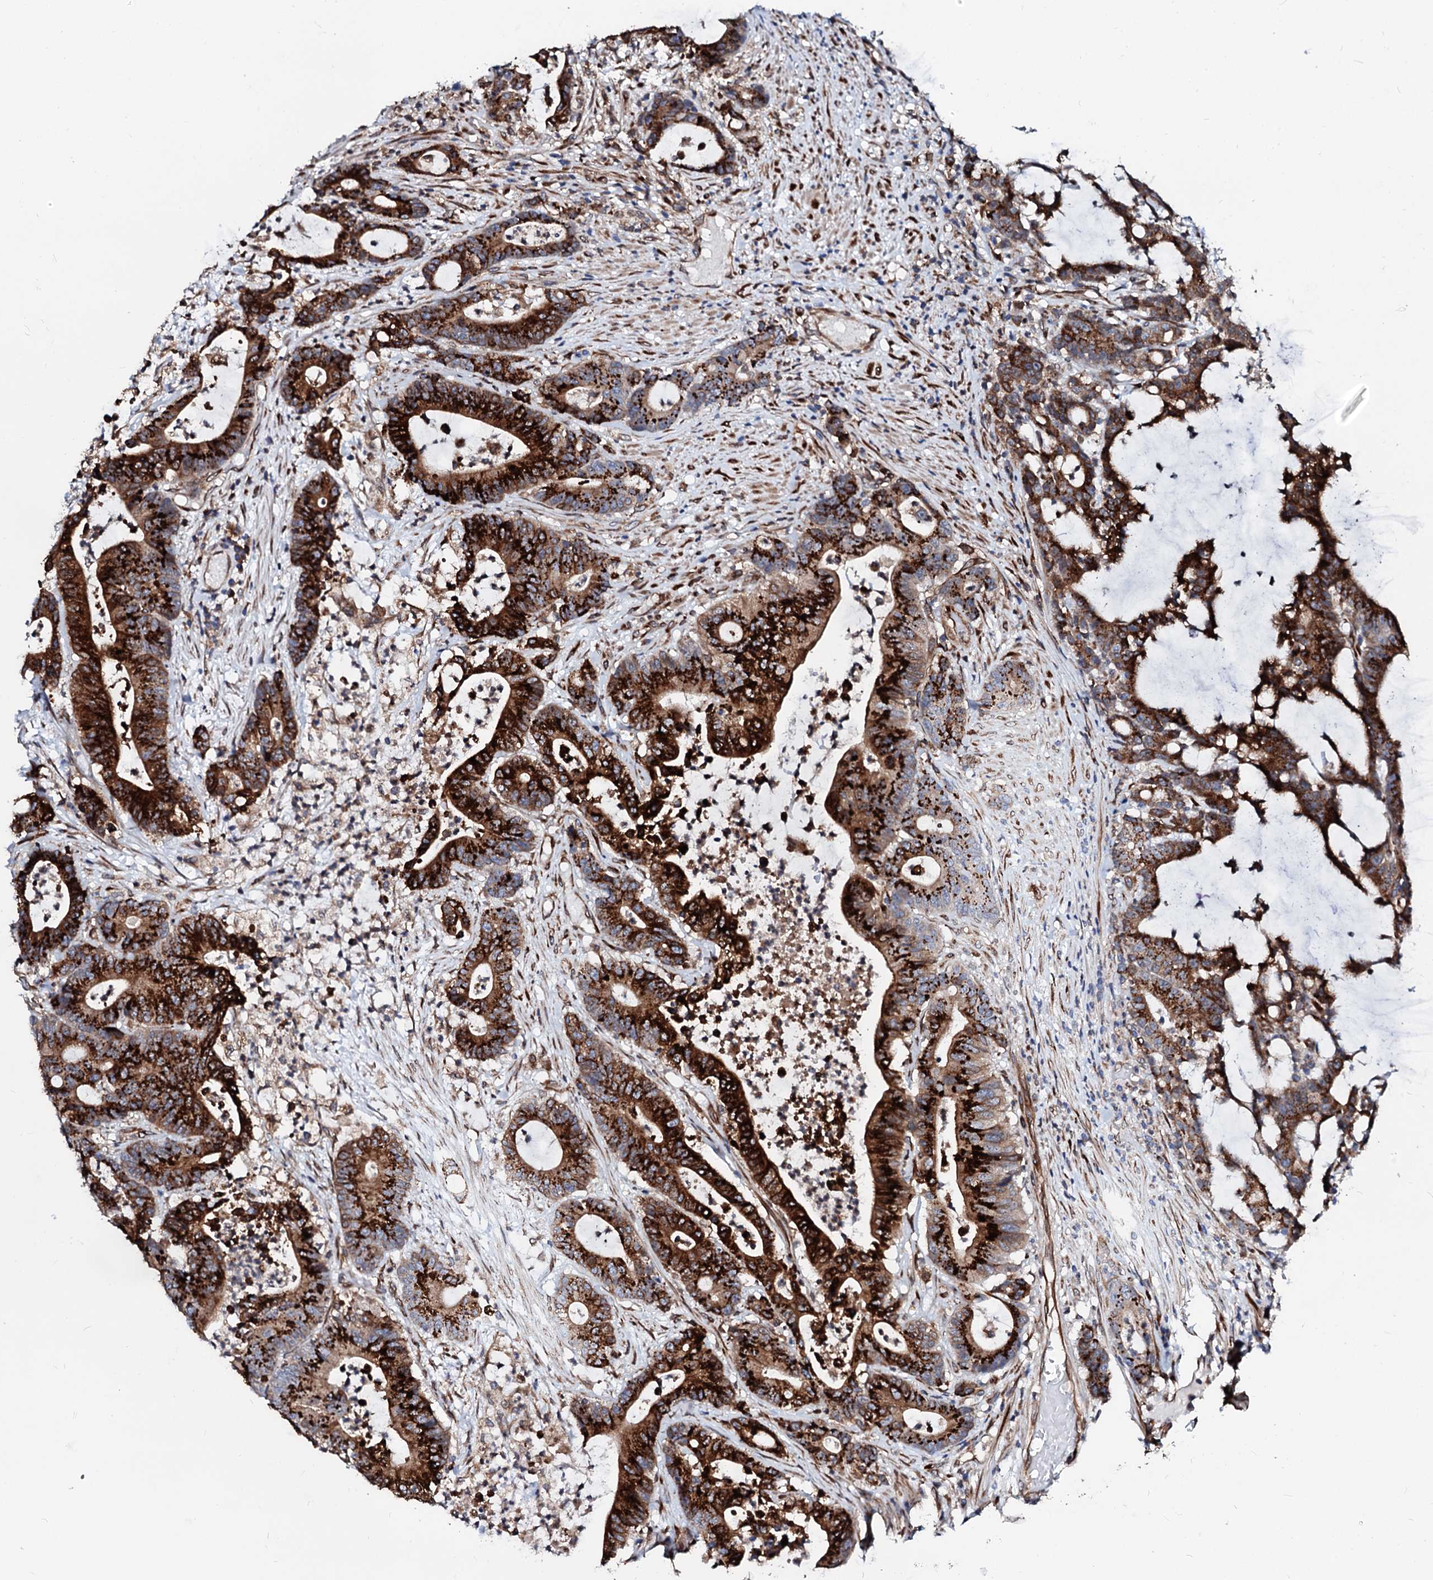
{"staining": {"intensity": "strong", "quantity": ">75%", "location": "cytoplasmic/membranous"}, "tissue": "colorectal cancer", "cell_type": "Tumor cells", "image_type": "cancer", "snomed": [{"axis": "morphology", "description": "Adenocarcinoma, NOS"}, {"axis": "topography", "description": "Colon"}], "caption": "A brown stain labels strong cytoplasmic/membranous positivity of a protein in colorectal cancer tumor cells. (IHC, brightfield microscopy, high magnification).", "gene": "TMCO3", "patient": {"sex": "female", "age": 84}}